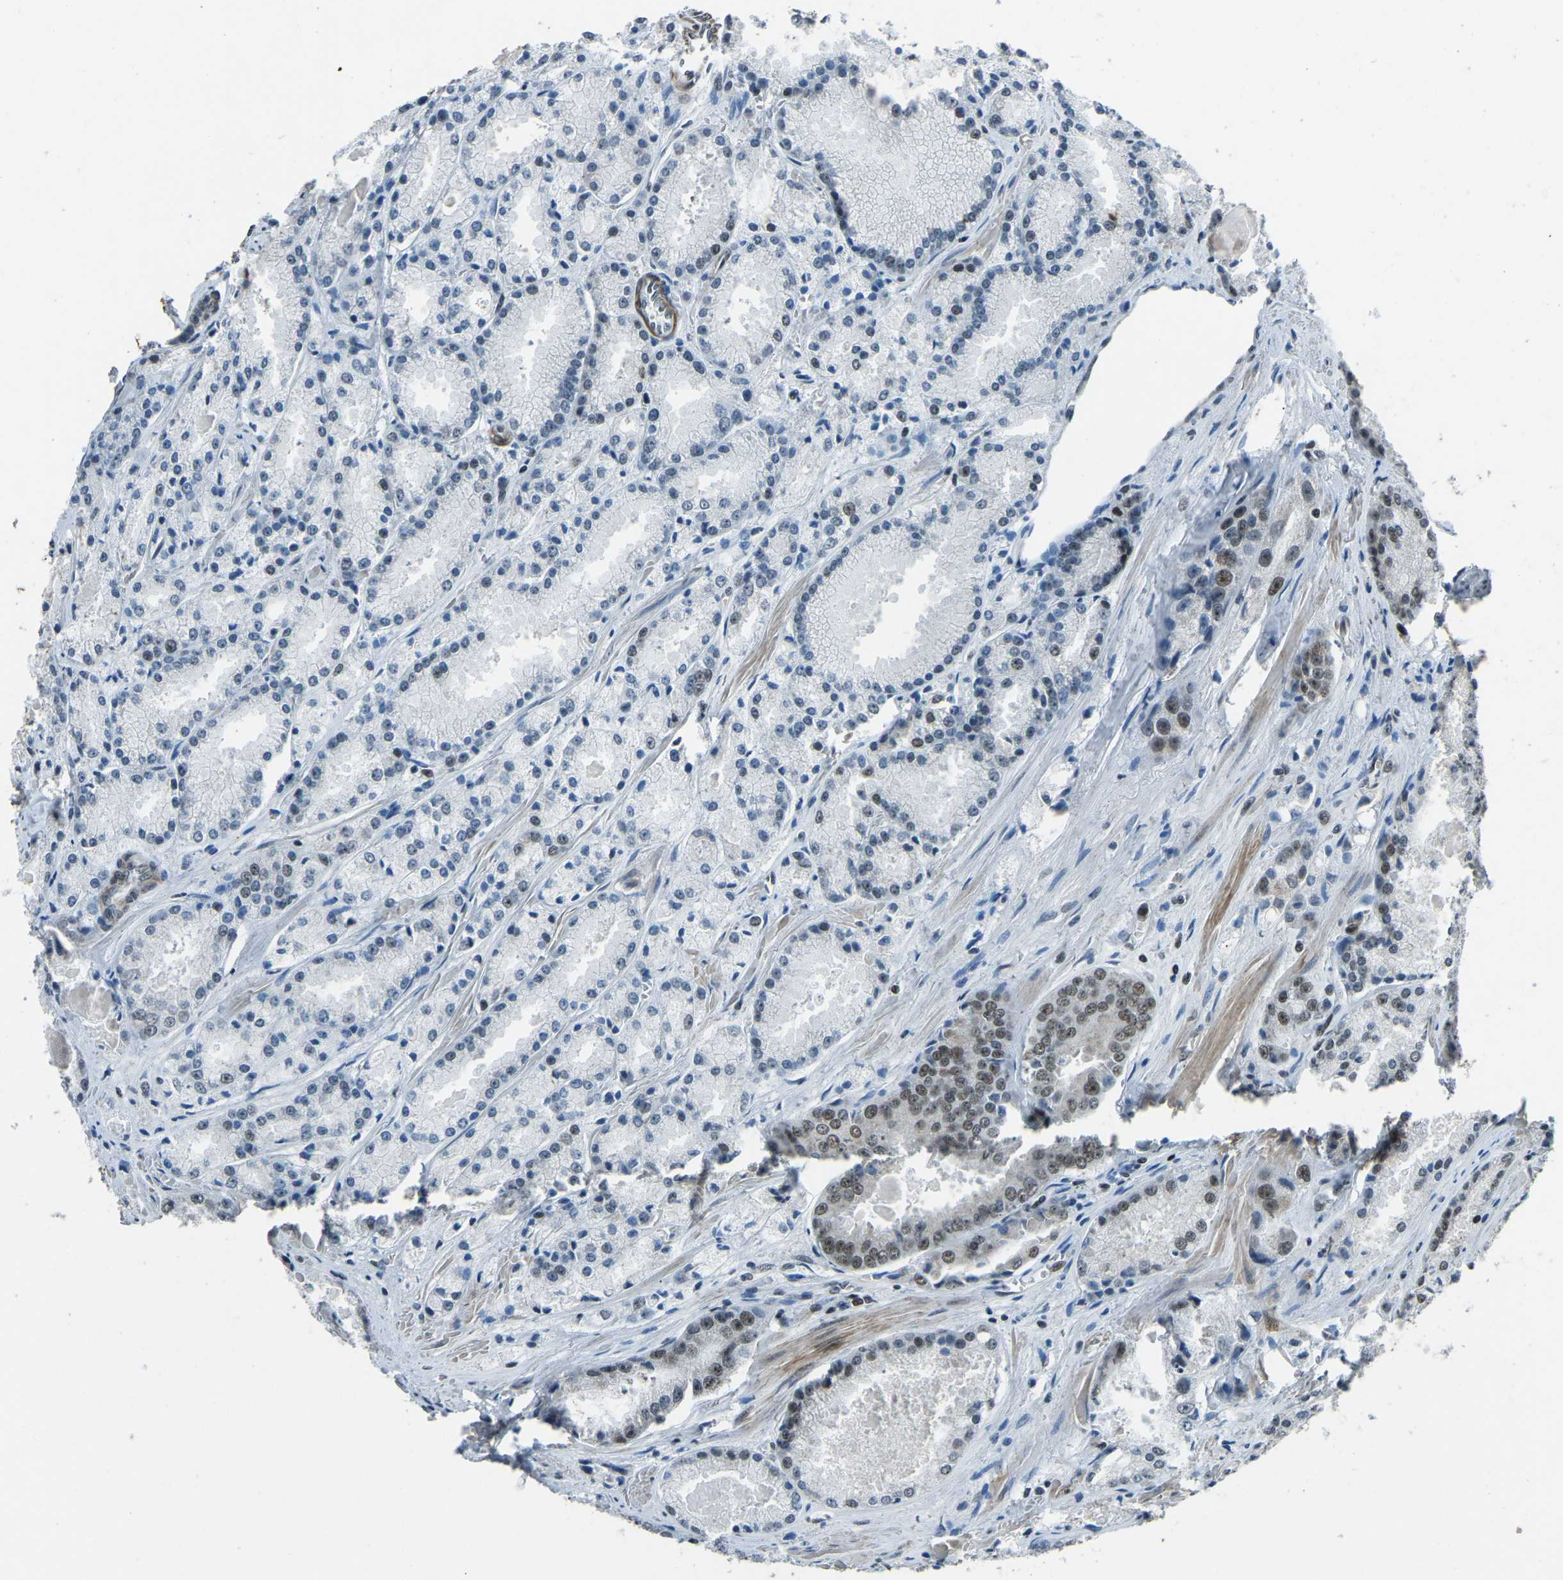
{"staining": {"intensity": "weak", "quantity": "<25%", "location": "nuclear"}, "tissue": "prostate cancer", "cell_type": "Tumor cells", "image_type": "cancer", "snomed": [{"axis": "morphology", "description": "Adenocarcinoma, Low grade"}, {"axis": "topography", "description": "Prostate"}], "caption": "There is no significant expression in tumor cells of prostate cancer. (Immunohistochemistry (ihc), brightfield microscopy, high magnification).", "gene": "PRCC", "patient": {"sex": "male", "age": 64}}